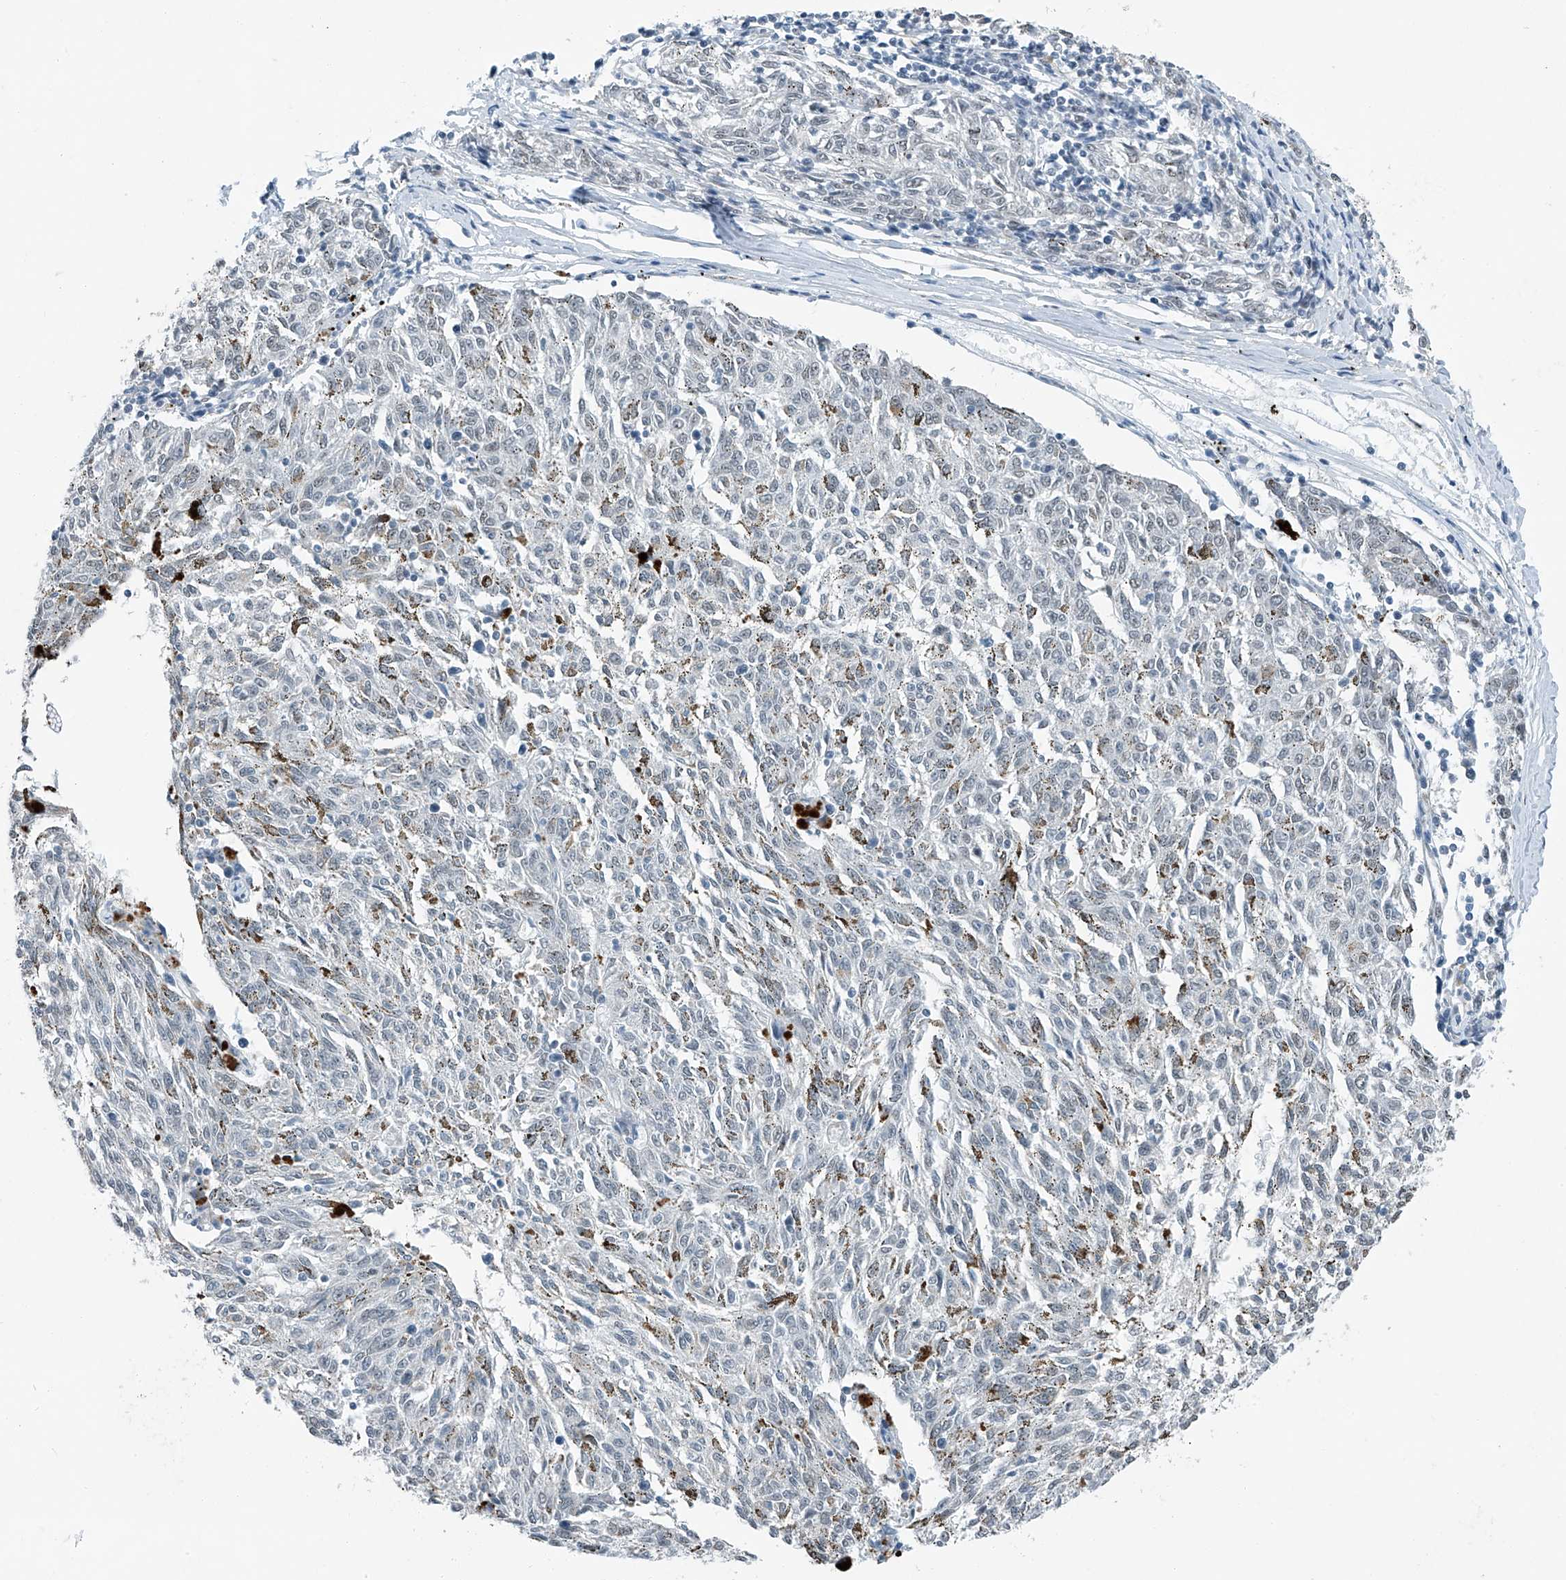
{"staining": {"intensity": "negative", "quantity": "none", "location": "none"}, "tissue": "melanoma", "cell_type": "Tumor cells", "image_type": "cancer", "snomed": [{"axis": "morphology", "description": "Malignant melanoma, NOS"}, {"axis": "topography", "description": "Skin"}], "caption": "Protein analysis of malignant melanoma displays no significant positivity in tumor cells.", "gene": "TAF8", "patient": {"sex": "female", "age": 72}}